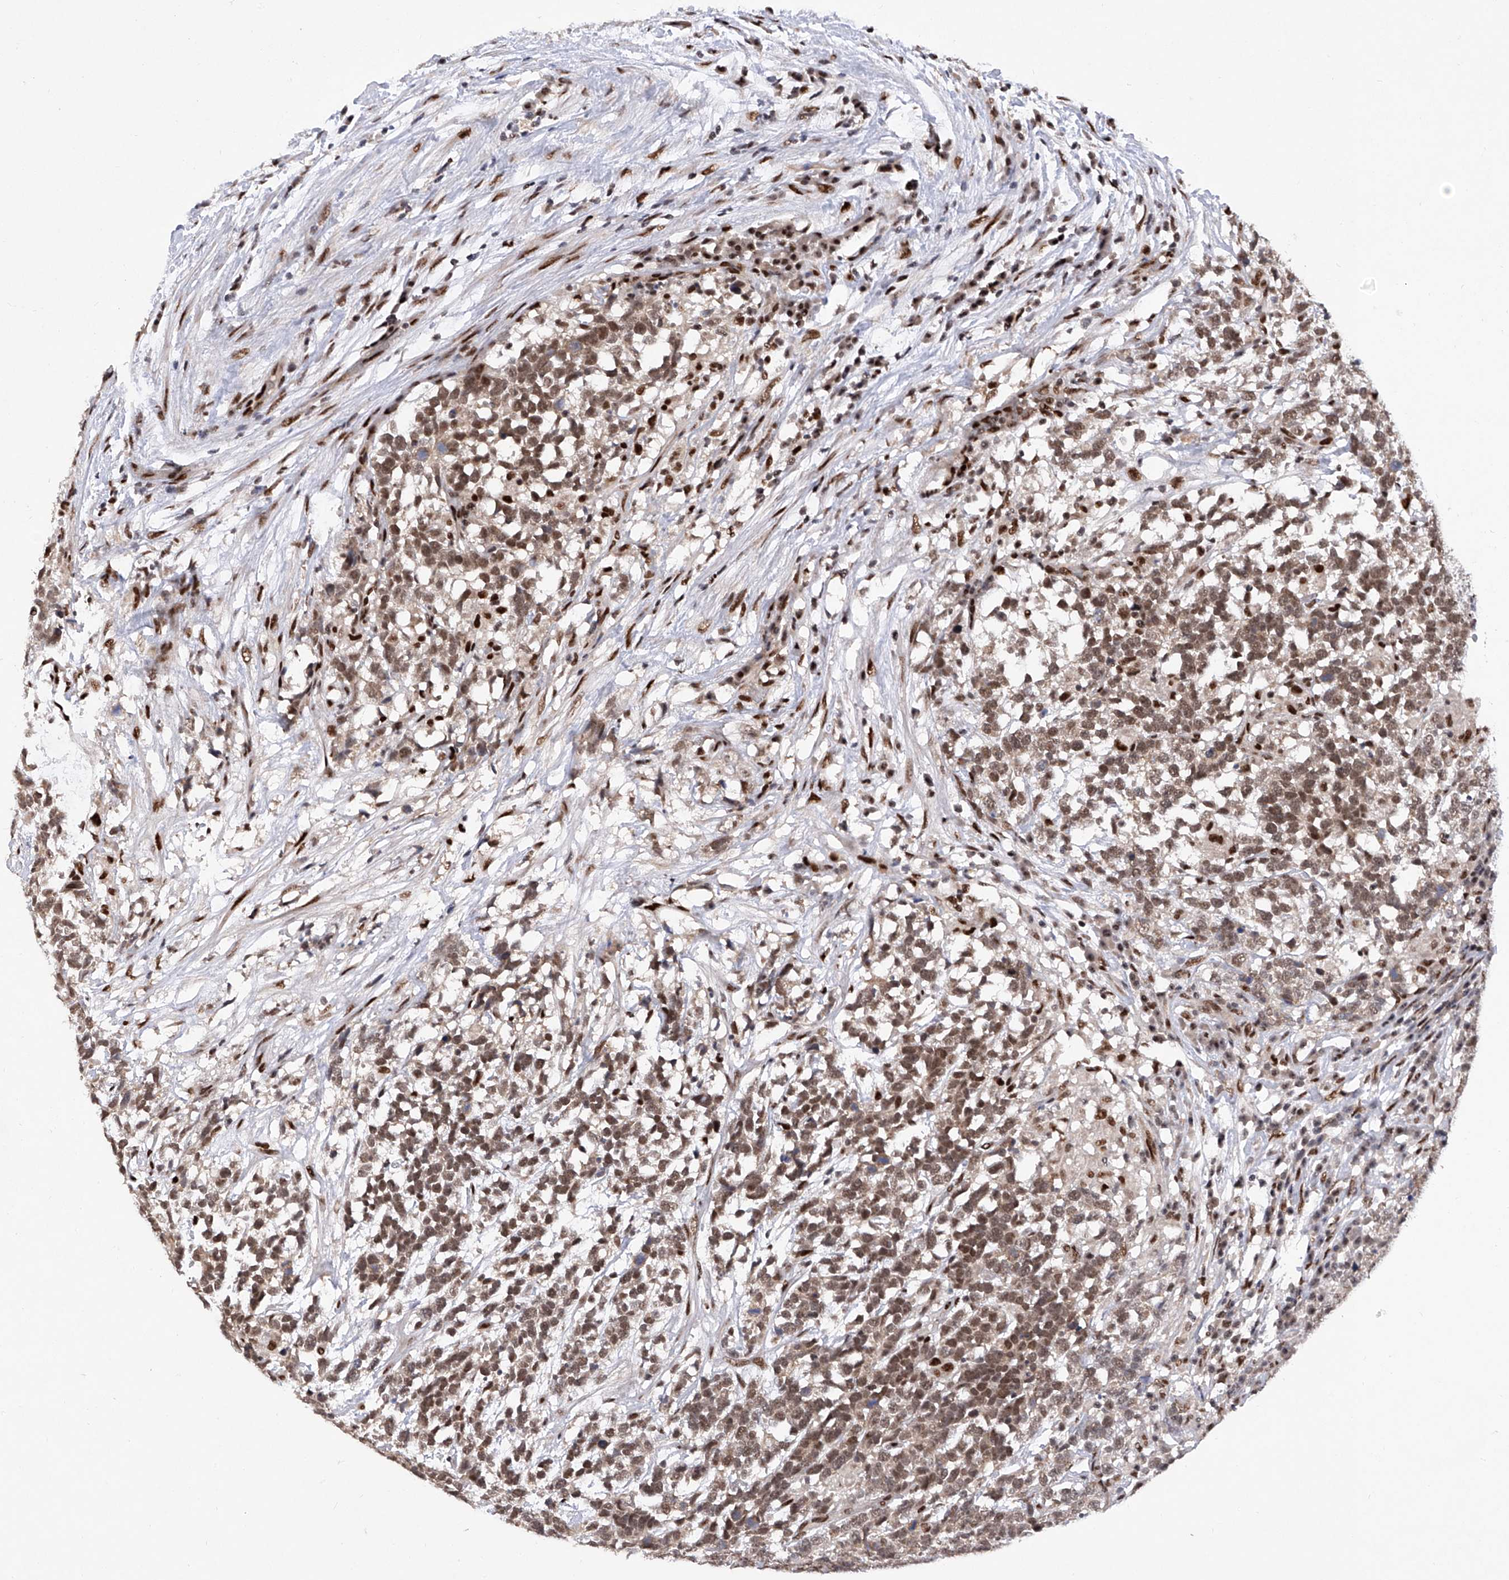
{"staining": {"intensity": "strong", "quantity": ">75%", "location": "nuclear"}, "tissue": "testis cancer", "cell_type": "Tumor cells", "image_type": "cancer", "snomed": [{"axis": "morphology", "description": "Carcinoma, Embryonal, NOS"}, {"axis": "topography", "description": "Testis"}], "caption": "Protein expression by immunohistochemistry (IHC) reveals strong nuclear positivity in approximately >75% of tumor cells in embryonal carcinoma (testis). The protein of interest is shown in brown color, while the nuclei are stained blue.", "gene": "RAD54L", "patient": {"sex": "male", "age": 26}}